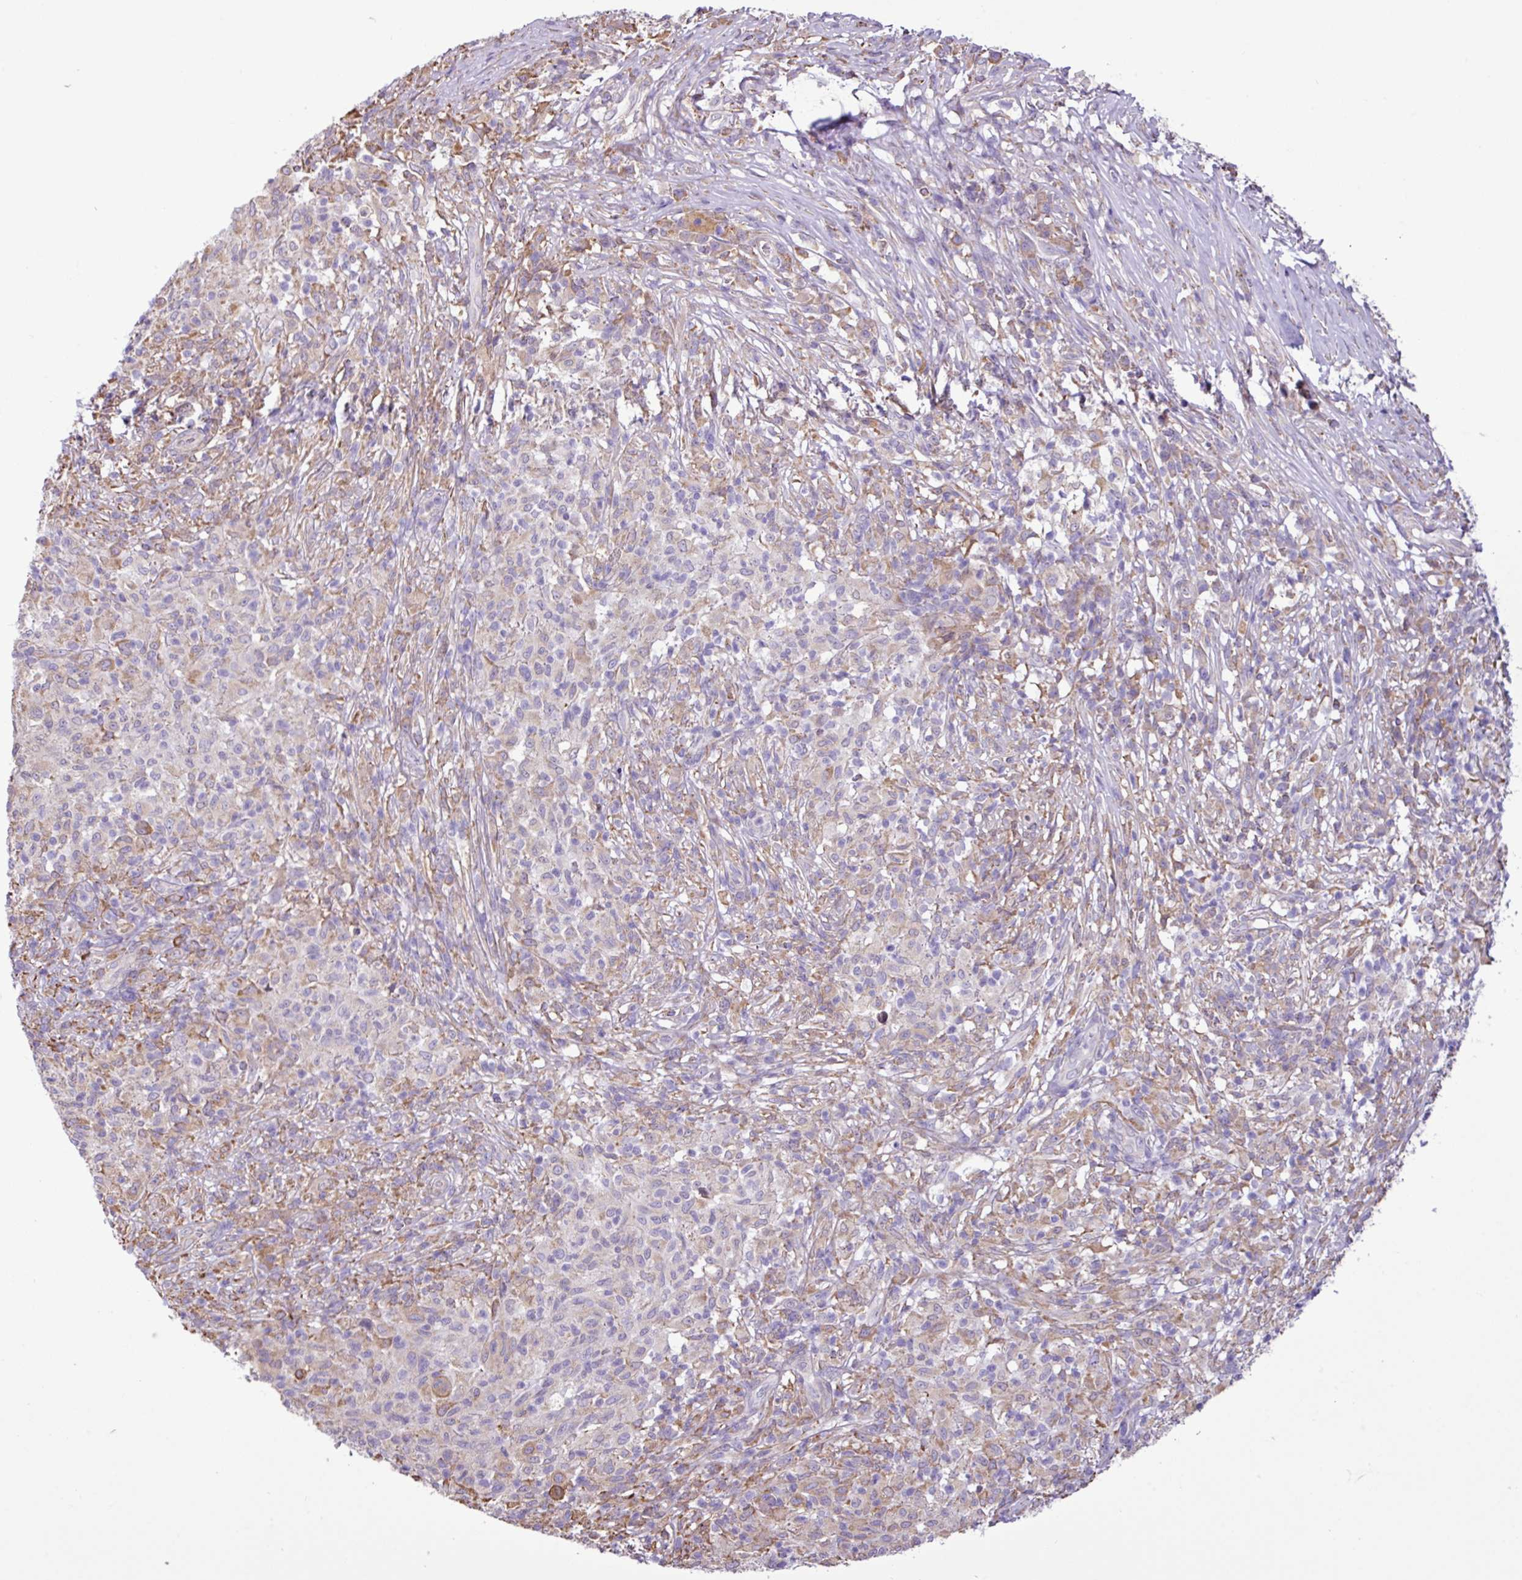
{"staining": {"intensity": "negative", "quantity": "none", "location": "none"}, "tissue": "melanoma", "cell_type": "Tumor cells", "image_type": "cancer", "snomed": [{"axis": "morphology", "description": "Malignant melanoma, NOS"}, {"axis": "topography", "description": "Skin"}], "caption": "Immunohistochemical staining of malignant melanoma demonstrates no significant expression in tumor cells.", "gene": "ZSCAN5A", "patient": {"sex": "male", "age": 66}}